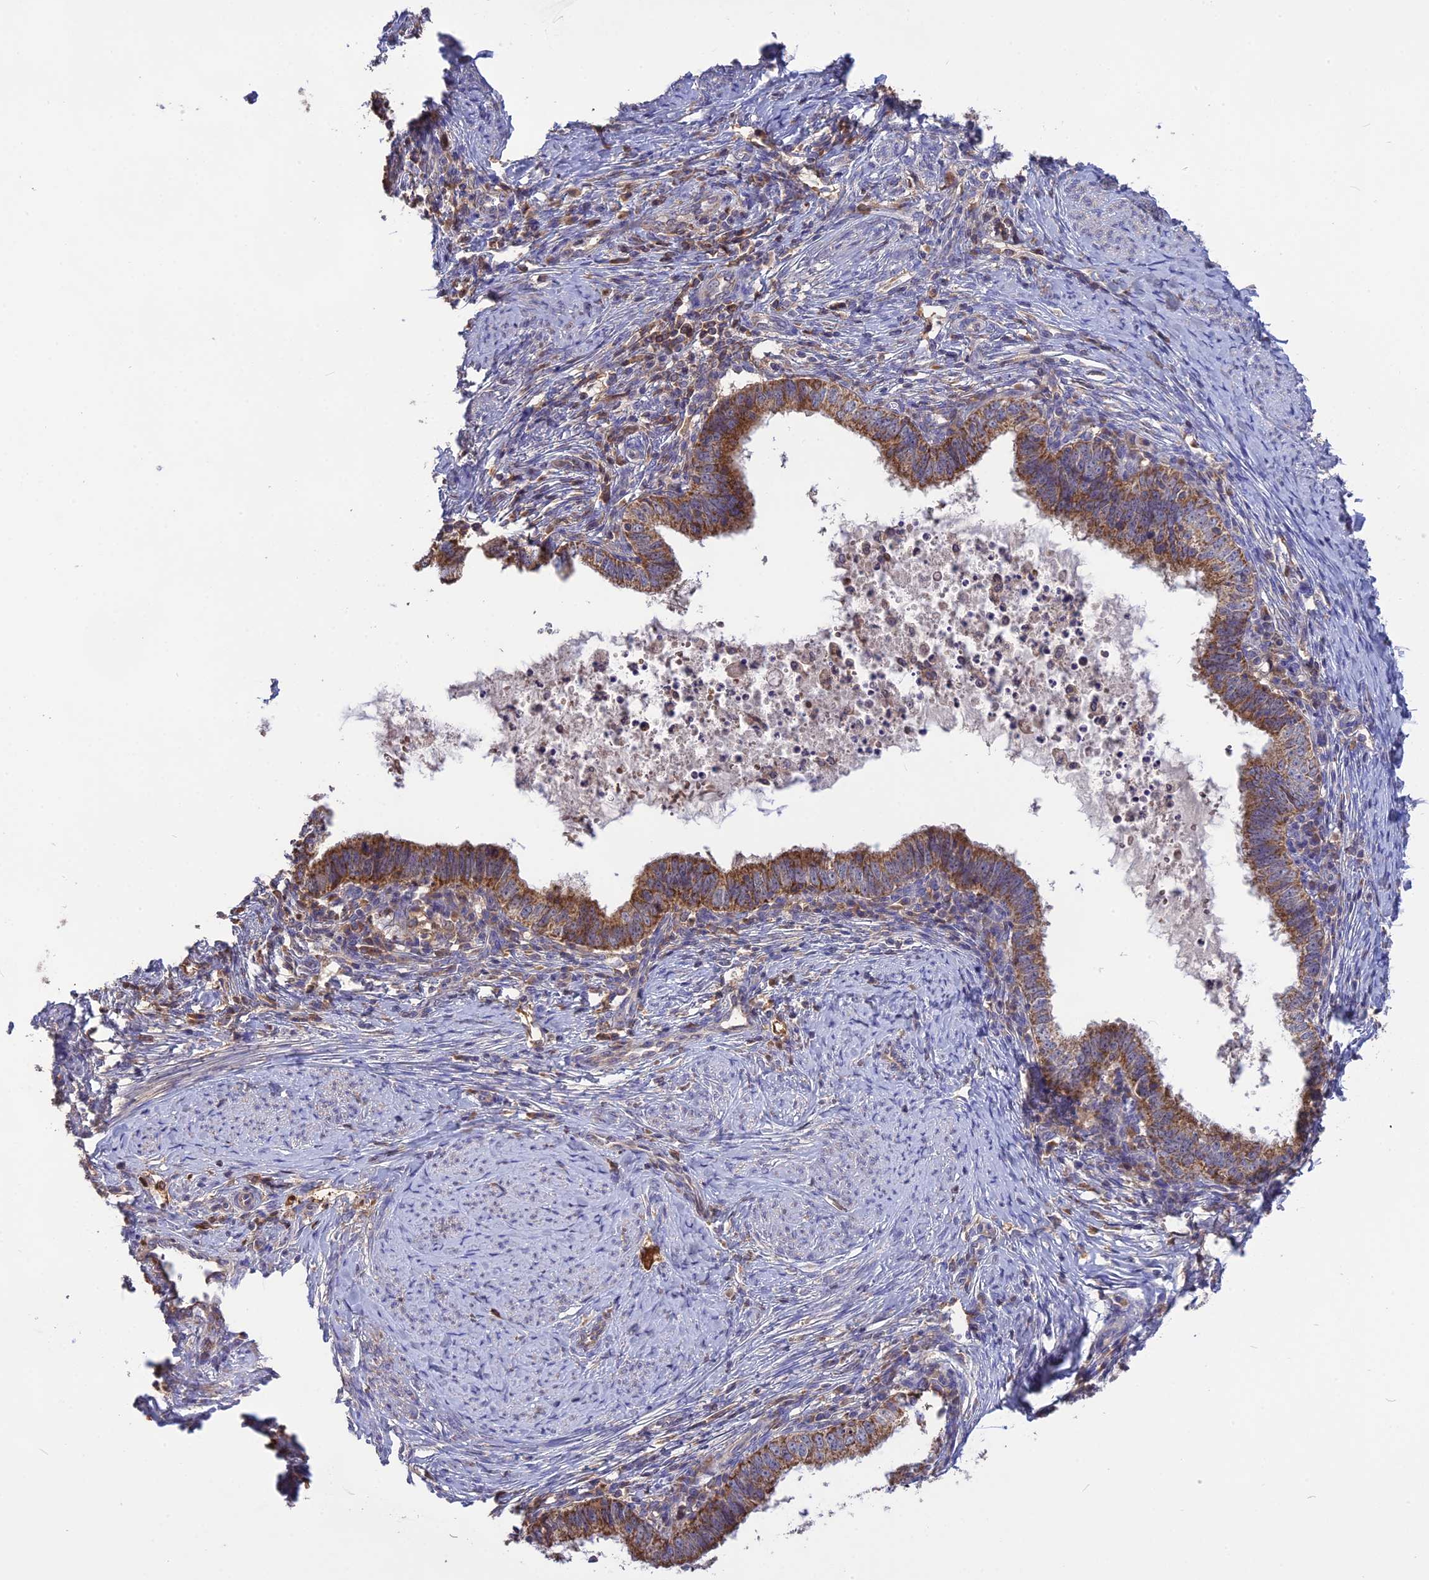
{"staining": {"intensity": "moderate", "quantity": ">75%", "location": "cytoplasmic/membranous"}, "tissue": "cervical cancer", "cell_type": "Tumor cells", "image_type": "cancer", "snomed": [{"axis": "morphology", "description": "Adenocarcinoma, NOS"}, {"axis": "topography", "description": "Cervix"}], "caption": "About >75% of tumor cells in human cervical cancer show moderate cytoplasmic/membranous protein staining as visualized by brown immunohistochemical staining.", "gene": "NUDT8", "patient": {"sex": "female", "age": 36}}